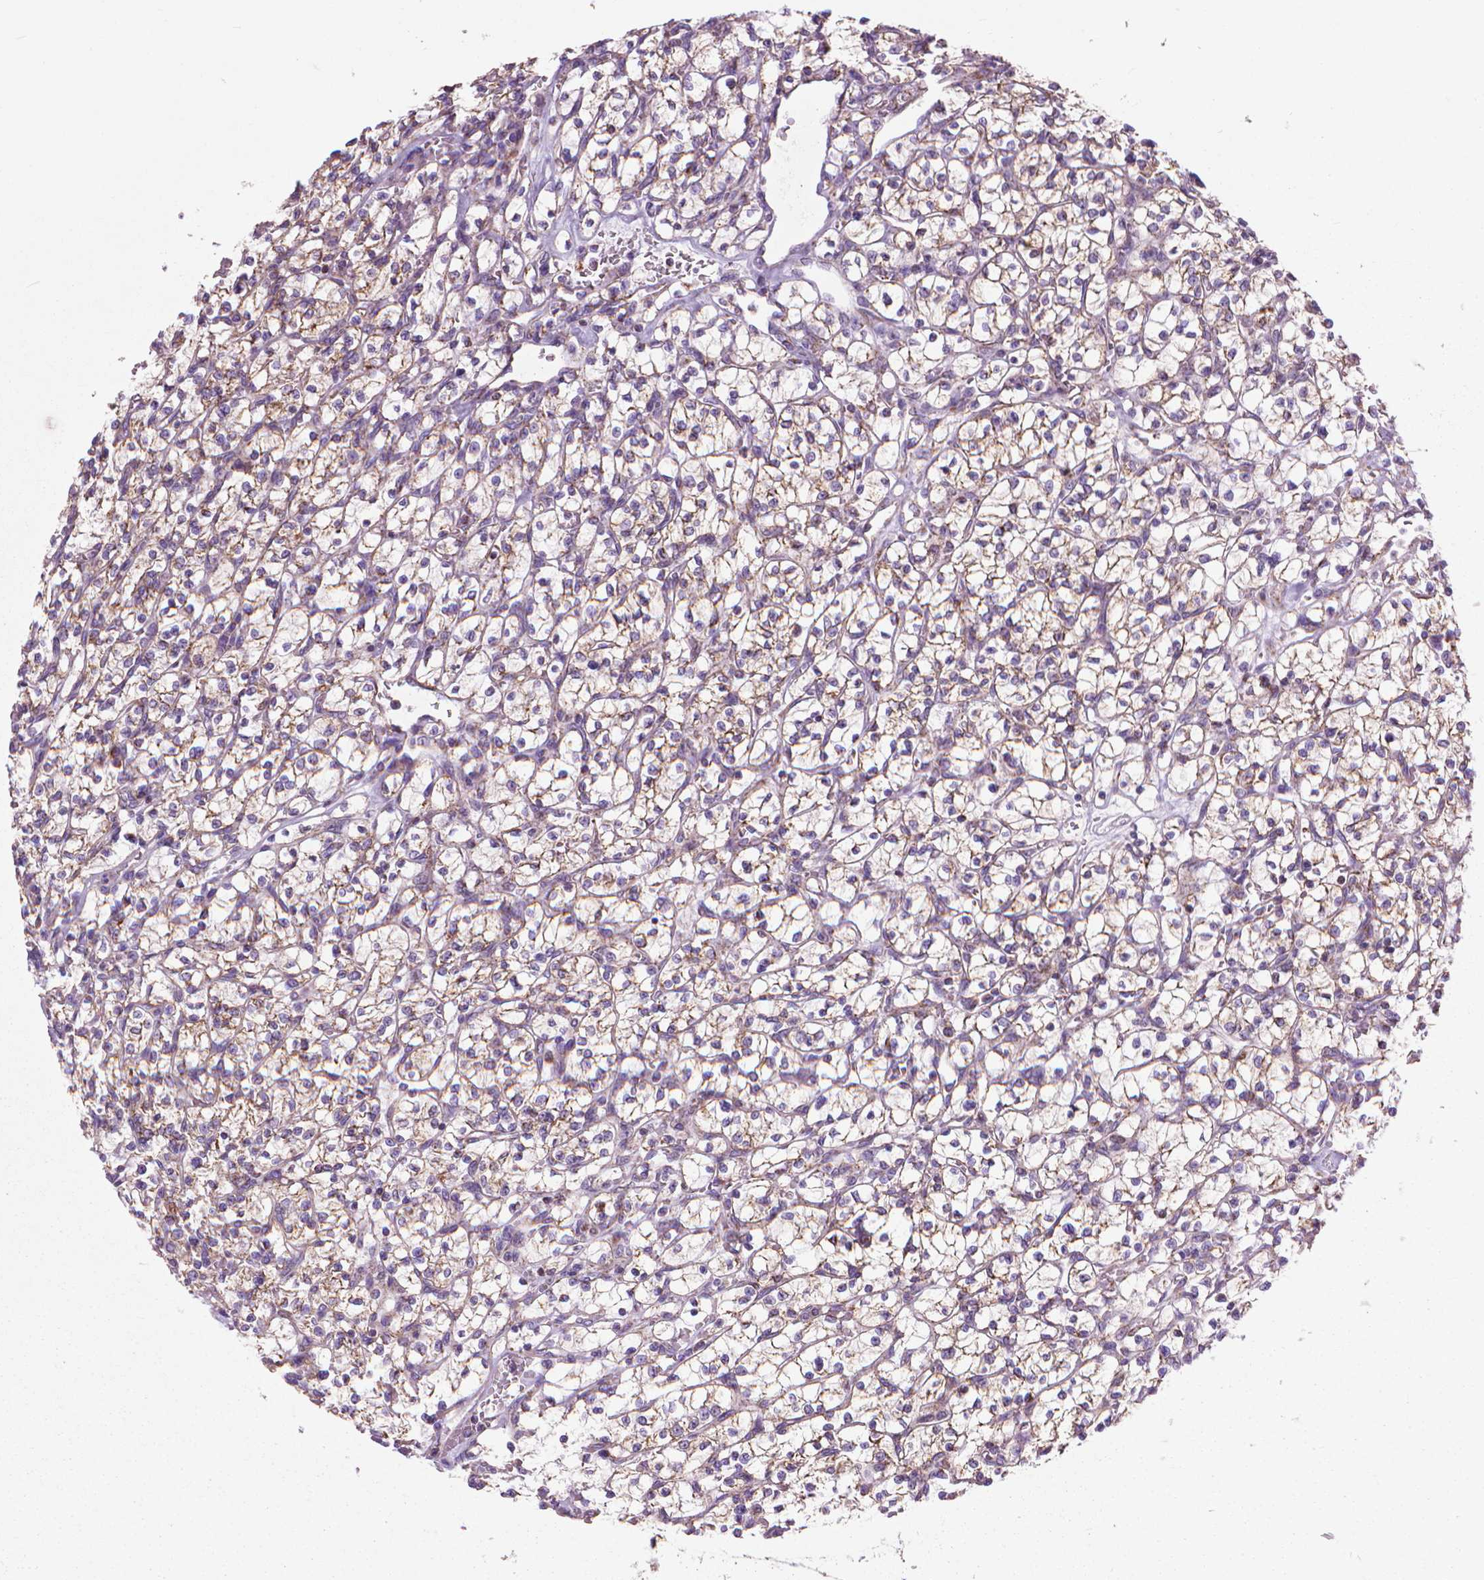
{"staining": {"intensity": "moderate", "quantity": ">75%", "location": "cytoplasmic/membranous"}, "tissue": "renal cancer", "cell_type": "Tumor cells", "image_type": "cancer", "snomed": [{"axis": "morphology", "description": "Adenocarcinoma, NOS"}, {"axis": "topography", "description": "Kidney"}], "caption": "DAB (3,3'-diaminobenzidine) immunohistochemical staining of renal cancer shows moderate cytoplasmic/membranous protein expression in approximately >75% of tumor cells. The staining was performed using DAB (3,3'-diaminobenzidine), with brown indicating positive protein expression. Nuclei are stained blue with hematoxylin.", "gene": "VDAC1", "patient": {"sex": "female", "age": 64}}